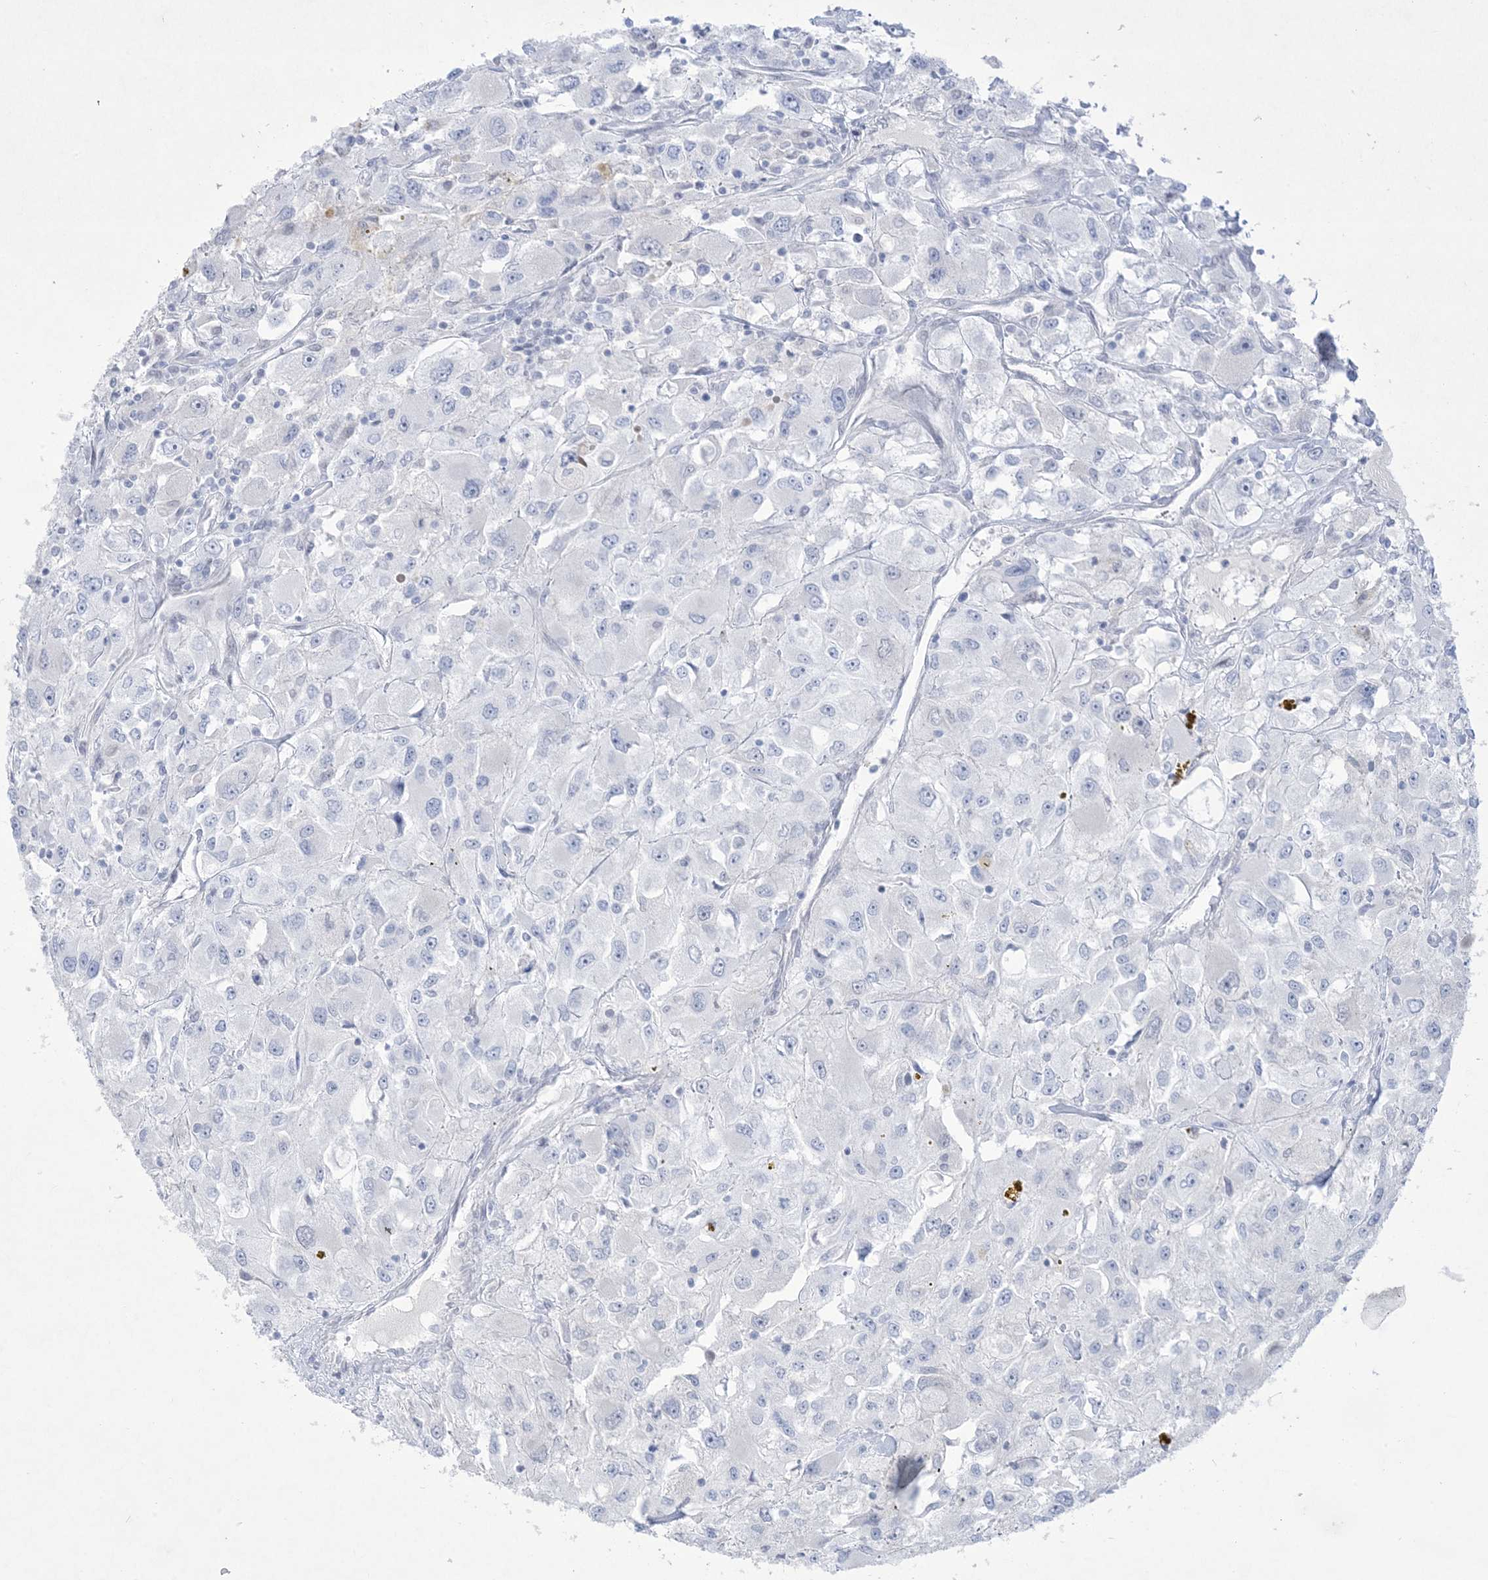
{"staining": {"intensity": "negative", "quantity": "none", "location": "none"}, "tissue": "renal cancer", "cell_type": "Tumor cells", "image_type": "cancer", "snomed": [{"axis": "morphology", "description": "Adenocarcinoma, NOS"}, {"axis": "topography", "description": "Kidney"}], "caption": "The photomicrograph displays no staining of tumor cells in renal cancer (adenocarcinoma). (IHC, brightfield microscopy, high magnification).", "gene": "HOMEZ", "patient": {"sex": "female", "age": 52}}